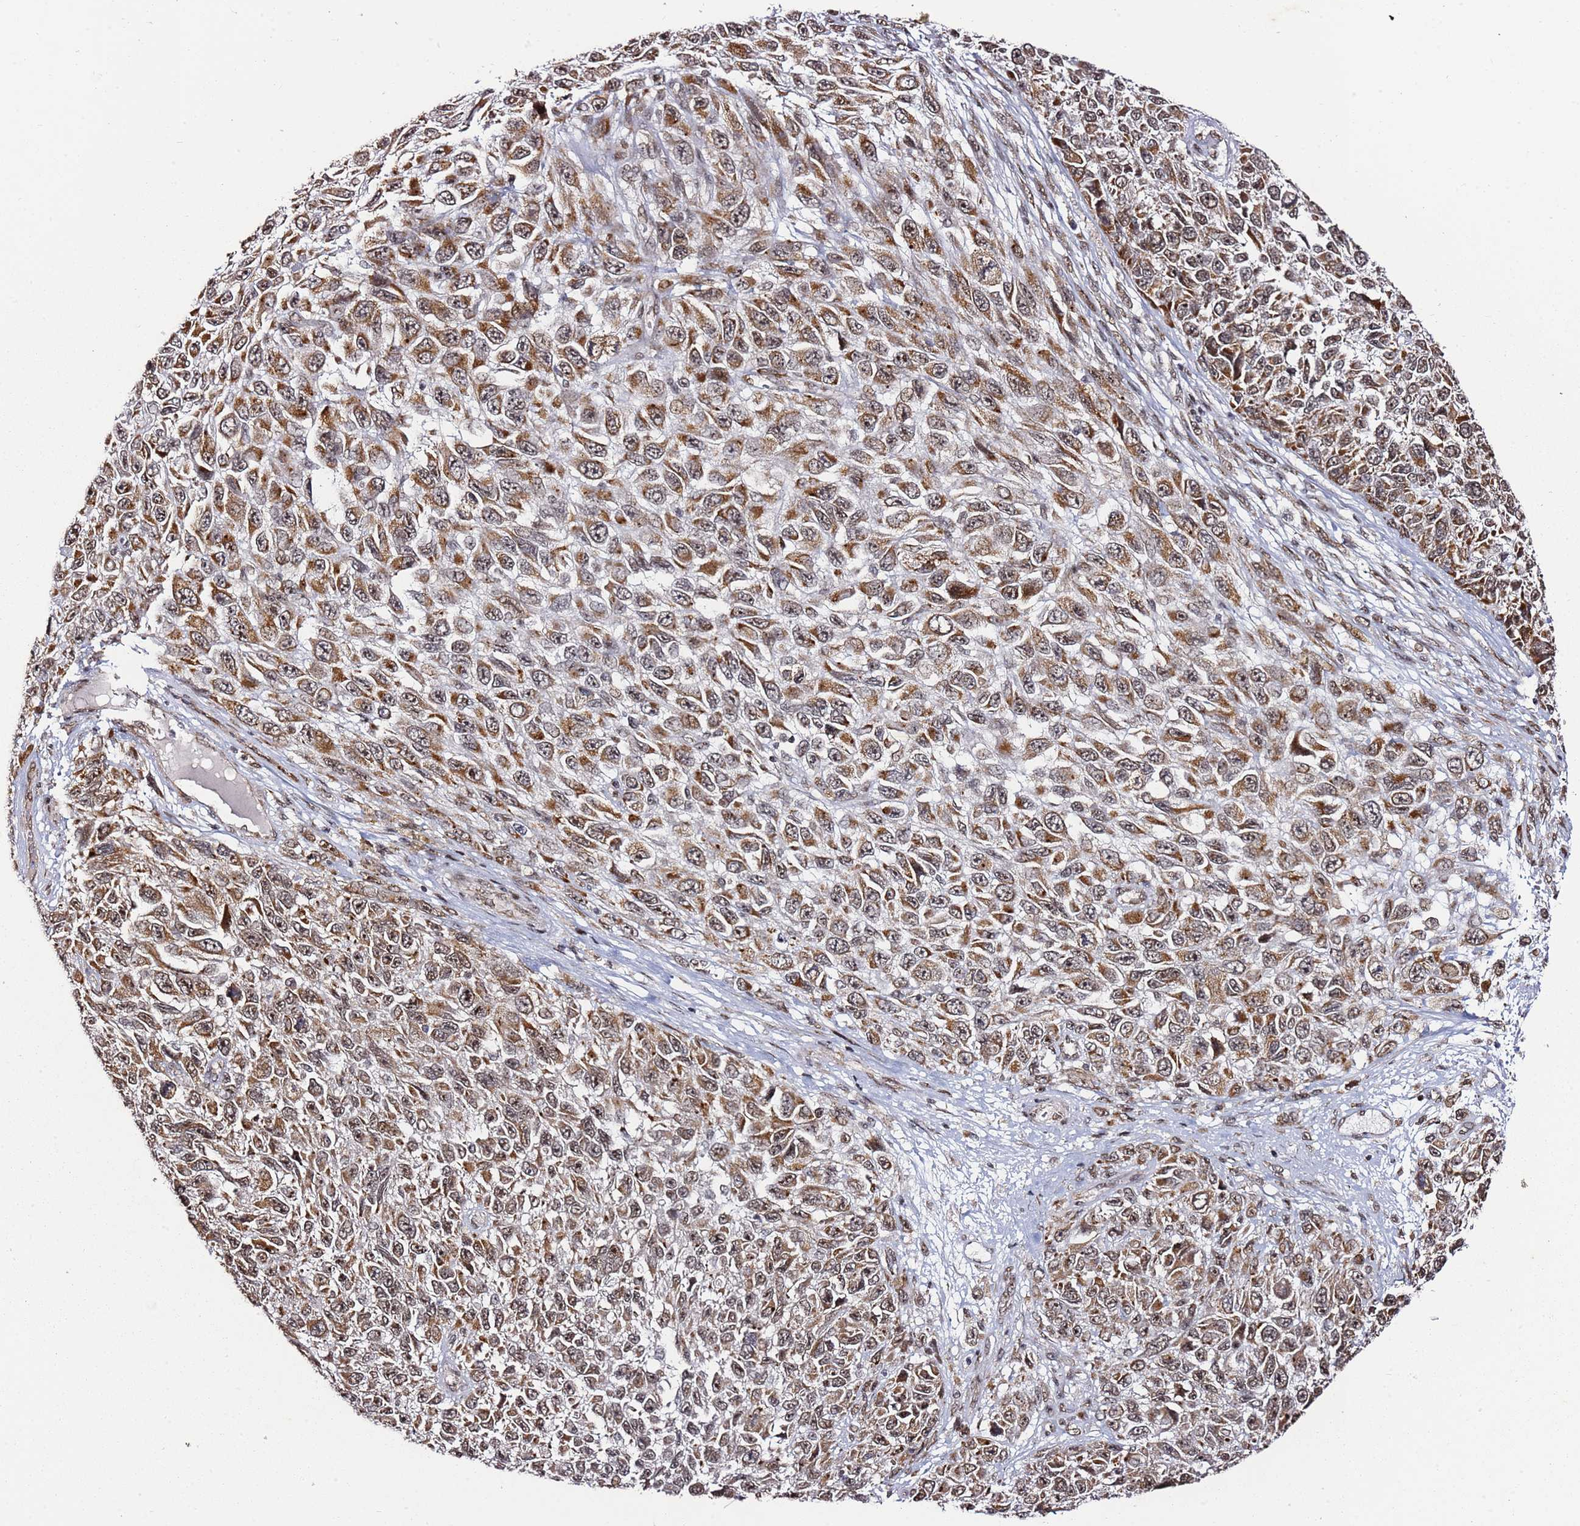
{"staining": {"intensity": "moderate", "quantity": ">75%", "location": "cytoplasmic/membranous,nuclear"}, "tissue": "melanoma", "cell_type": "Tumor cells", "image_type": "cancer", "snomed": [{"axis": "morphology", "description": "Normal tissue, NOS"}, {"axis": "morphology", "description": "Malignant melanoma, NOS"}, {"axis": "topography", "description": "Skin"}], "caption": "The photomicrograph reveals immunohistochemical staining of malignant melanoma. There is moderate cytoplasmic/membranous and nuclear expression is seen in about >75% of tumor cells.", "gene": "TP53AIP1", "patient": {"sex": "female", "age": 96}}